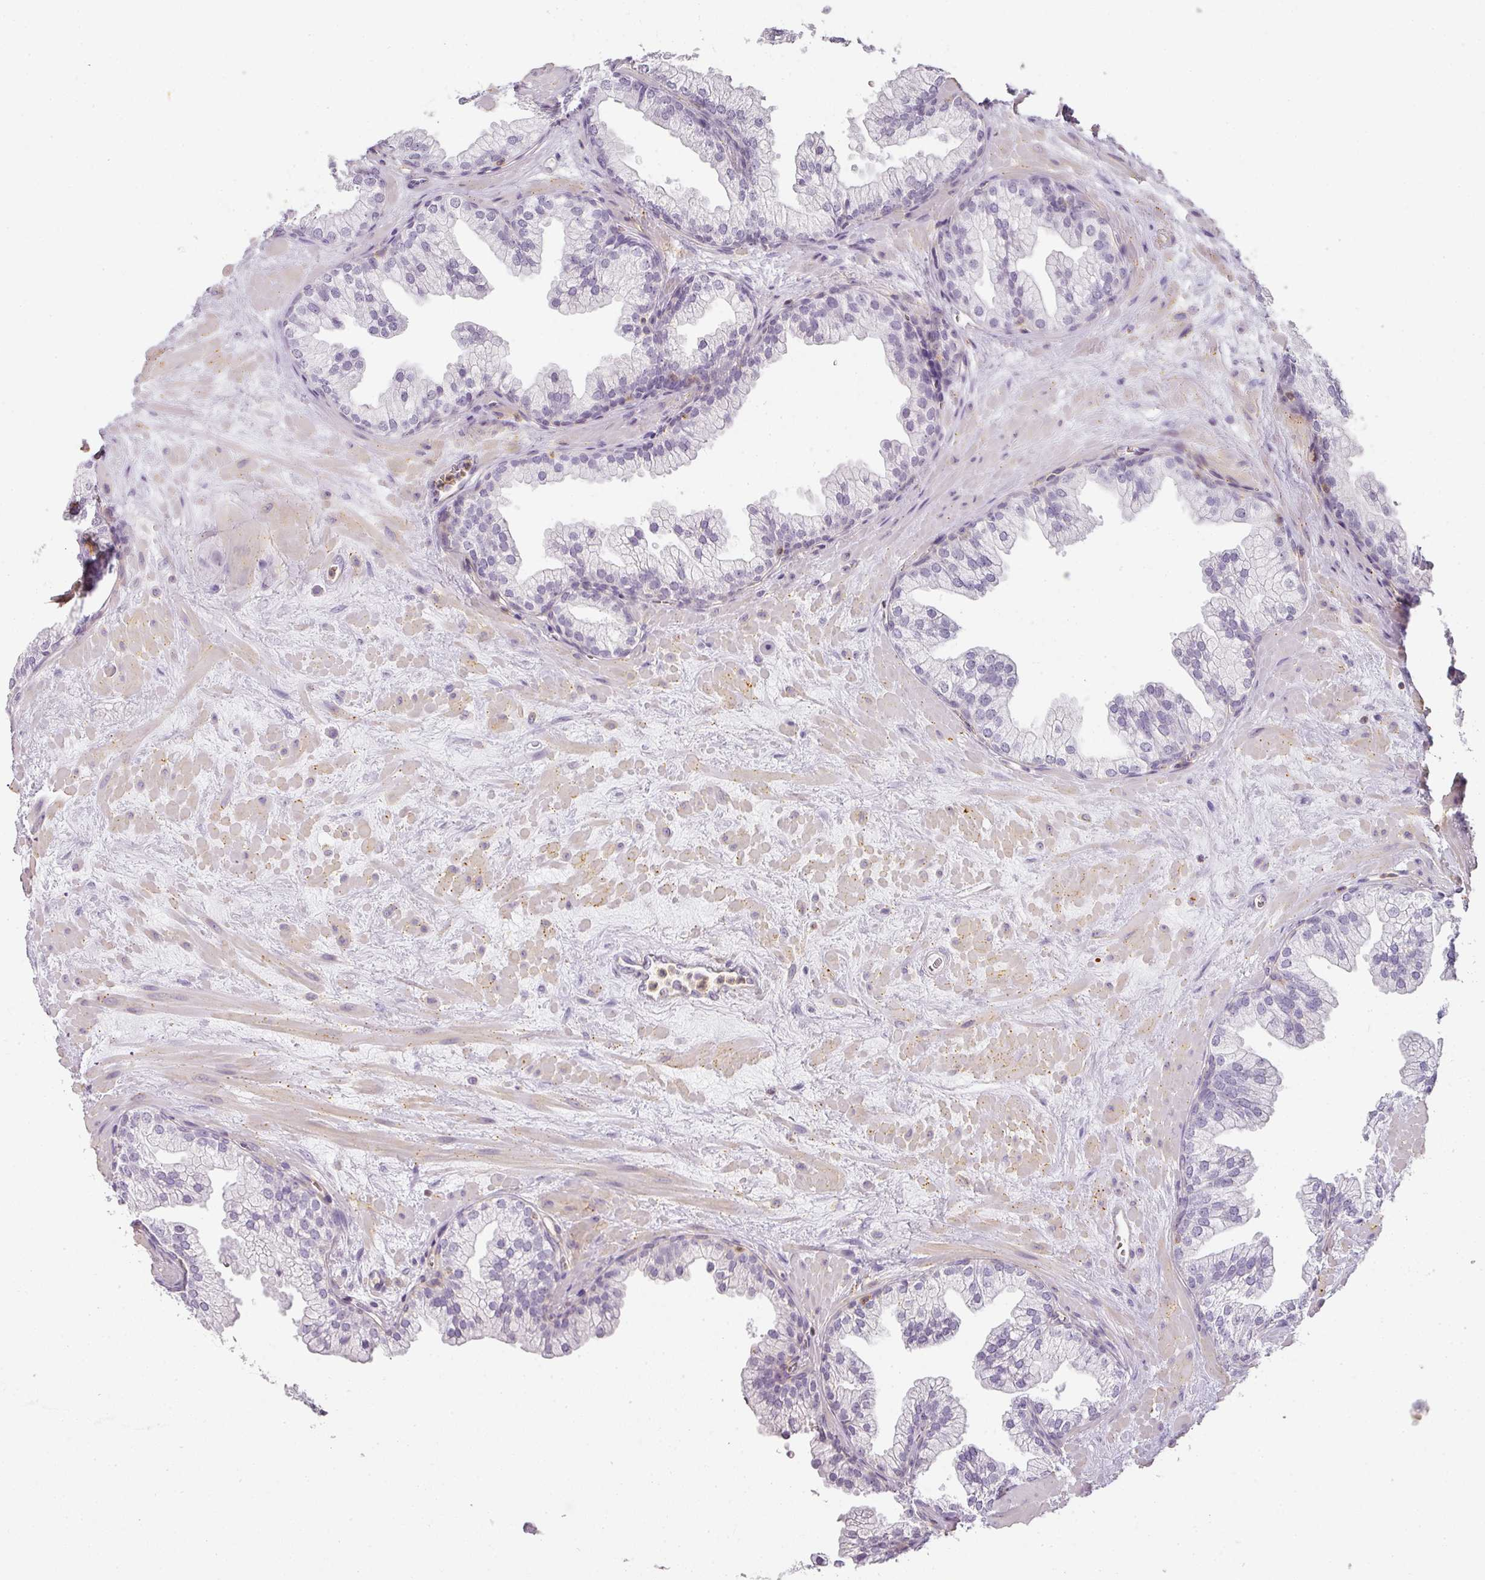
{"staining": {"intensity": "negative", "quantity": "none", "location": "none"}, "tissue": "prostate", "cell_type": "Glandular cells", "image_type": "normal", "snomed": [{"axis": "morphology", "description": "Normal tissue, NOS"}, {"axis": "topography", "description": "Prostate"}, {"axis": "topography", "description": "Peripheral nerve tissue"}], "caption": "Immunohistochemical staining of benign human prostate reveals no significant positivity in glandular cells.", "gene": "TMEM42", "patient": {"sex": "male", "age": 61}}